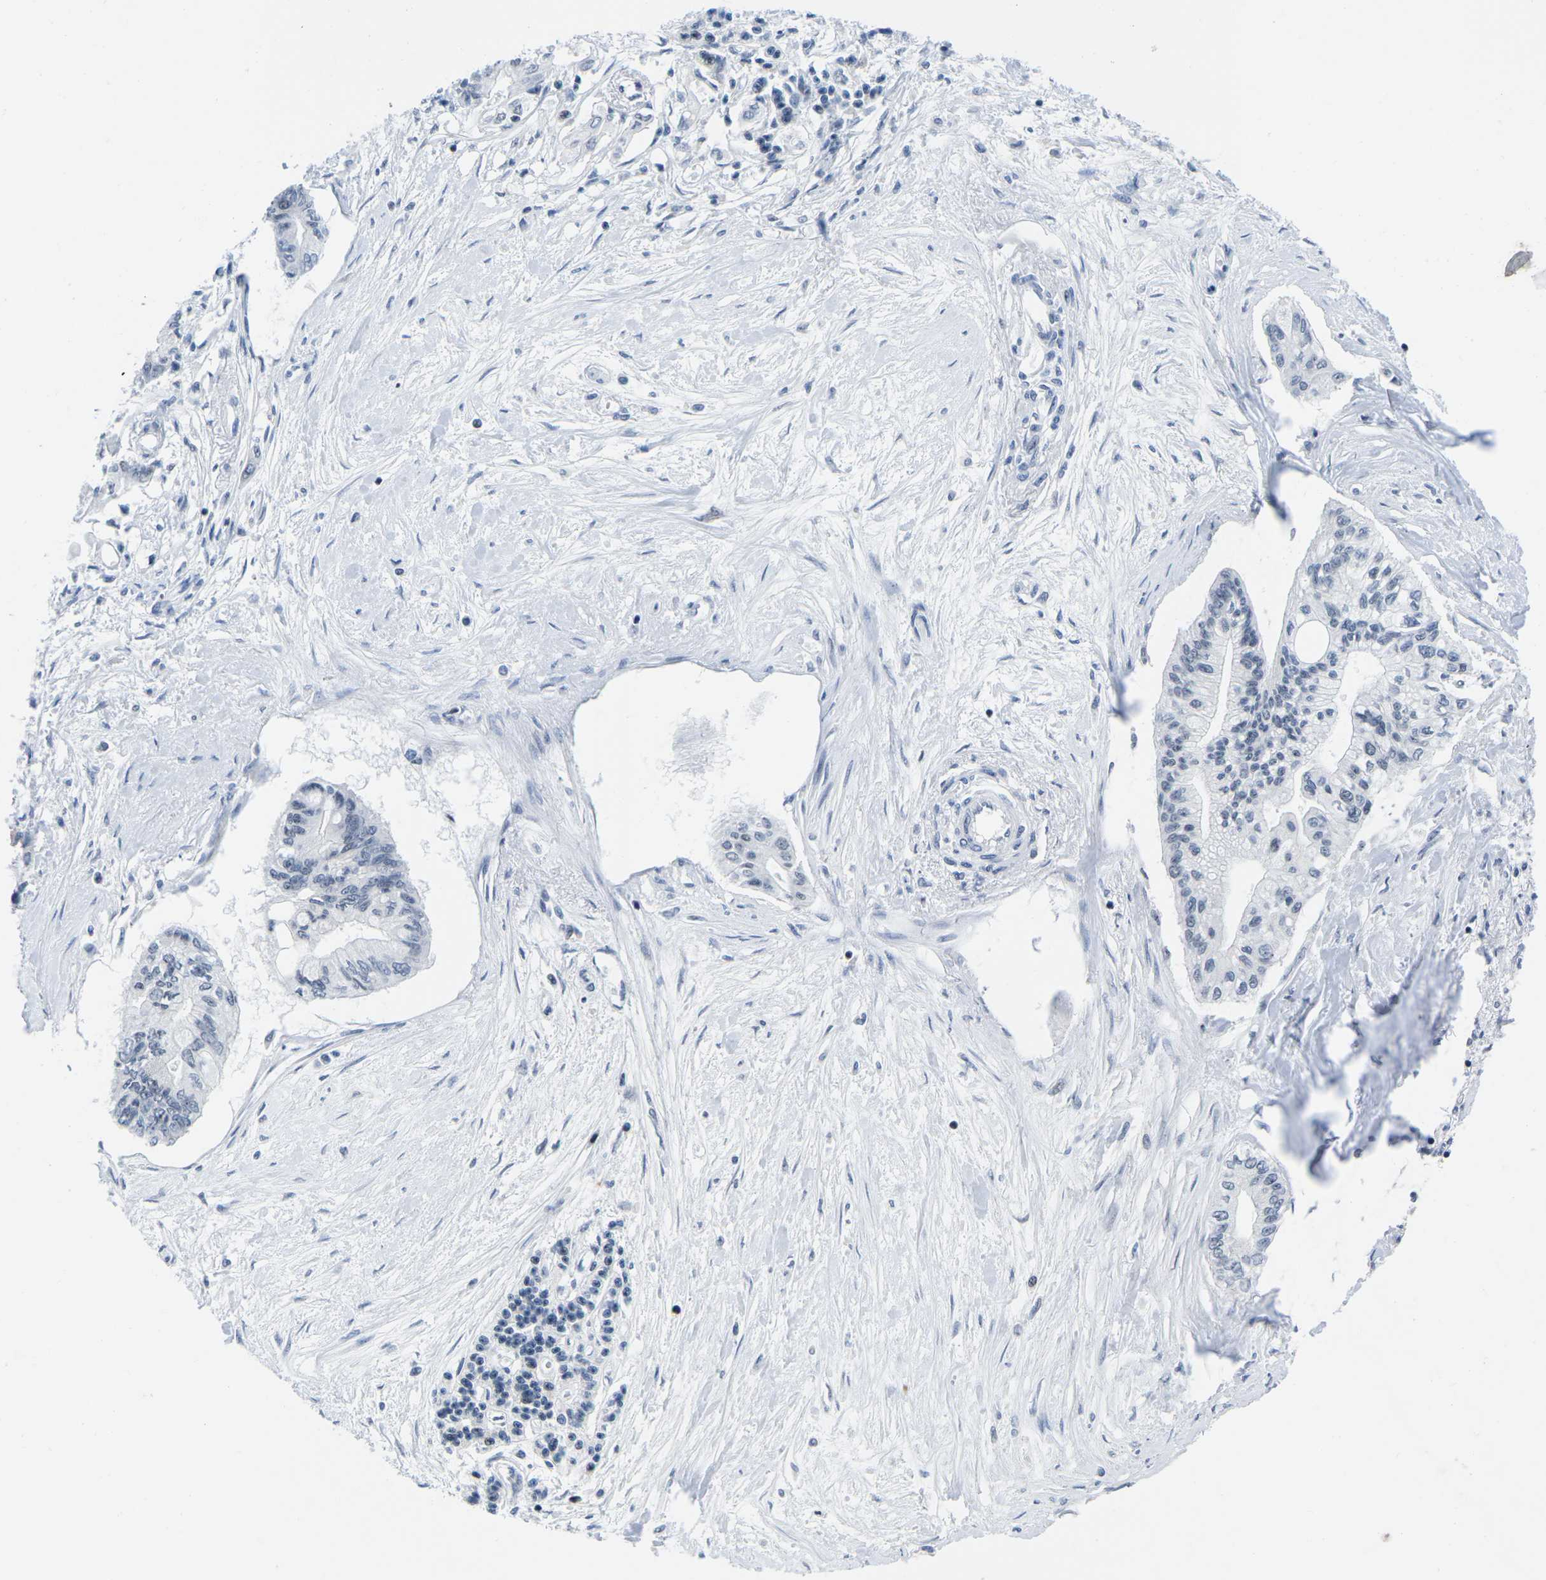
{"staining": {"intensity": "negative", "quantity": "none", "location": "none"}, "tissue": "pancreatic cancer", "cell_type": "Tumor cells", "image_type": "cancer", "snomed": [{"axis": "morphology", "description": "Adenocarcinoma, NOS"}, {"axis": "topography", "description": "Pancreas"}], "caption": "The micrograph displays no staining of tumor cells in pancreatic adenocarcinoma.", "gene": "CDC73", "patient": {"sex": "female", "age": 77}}